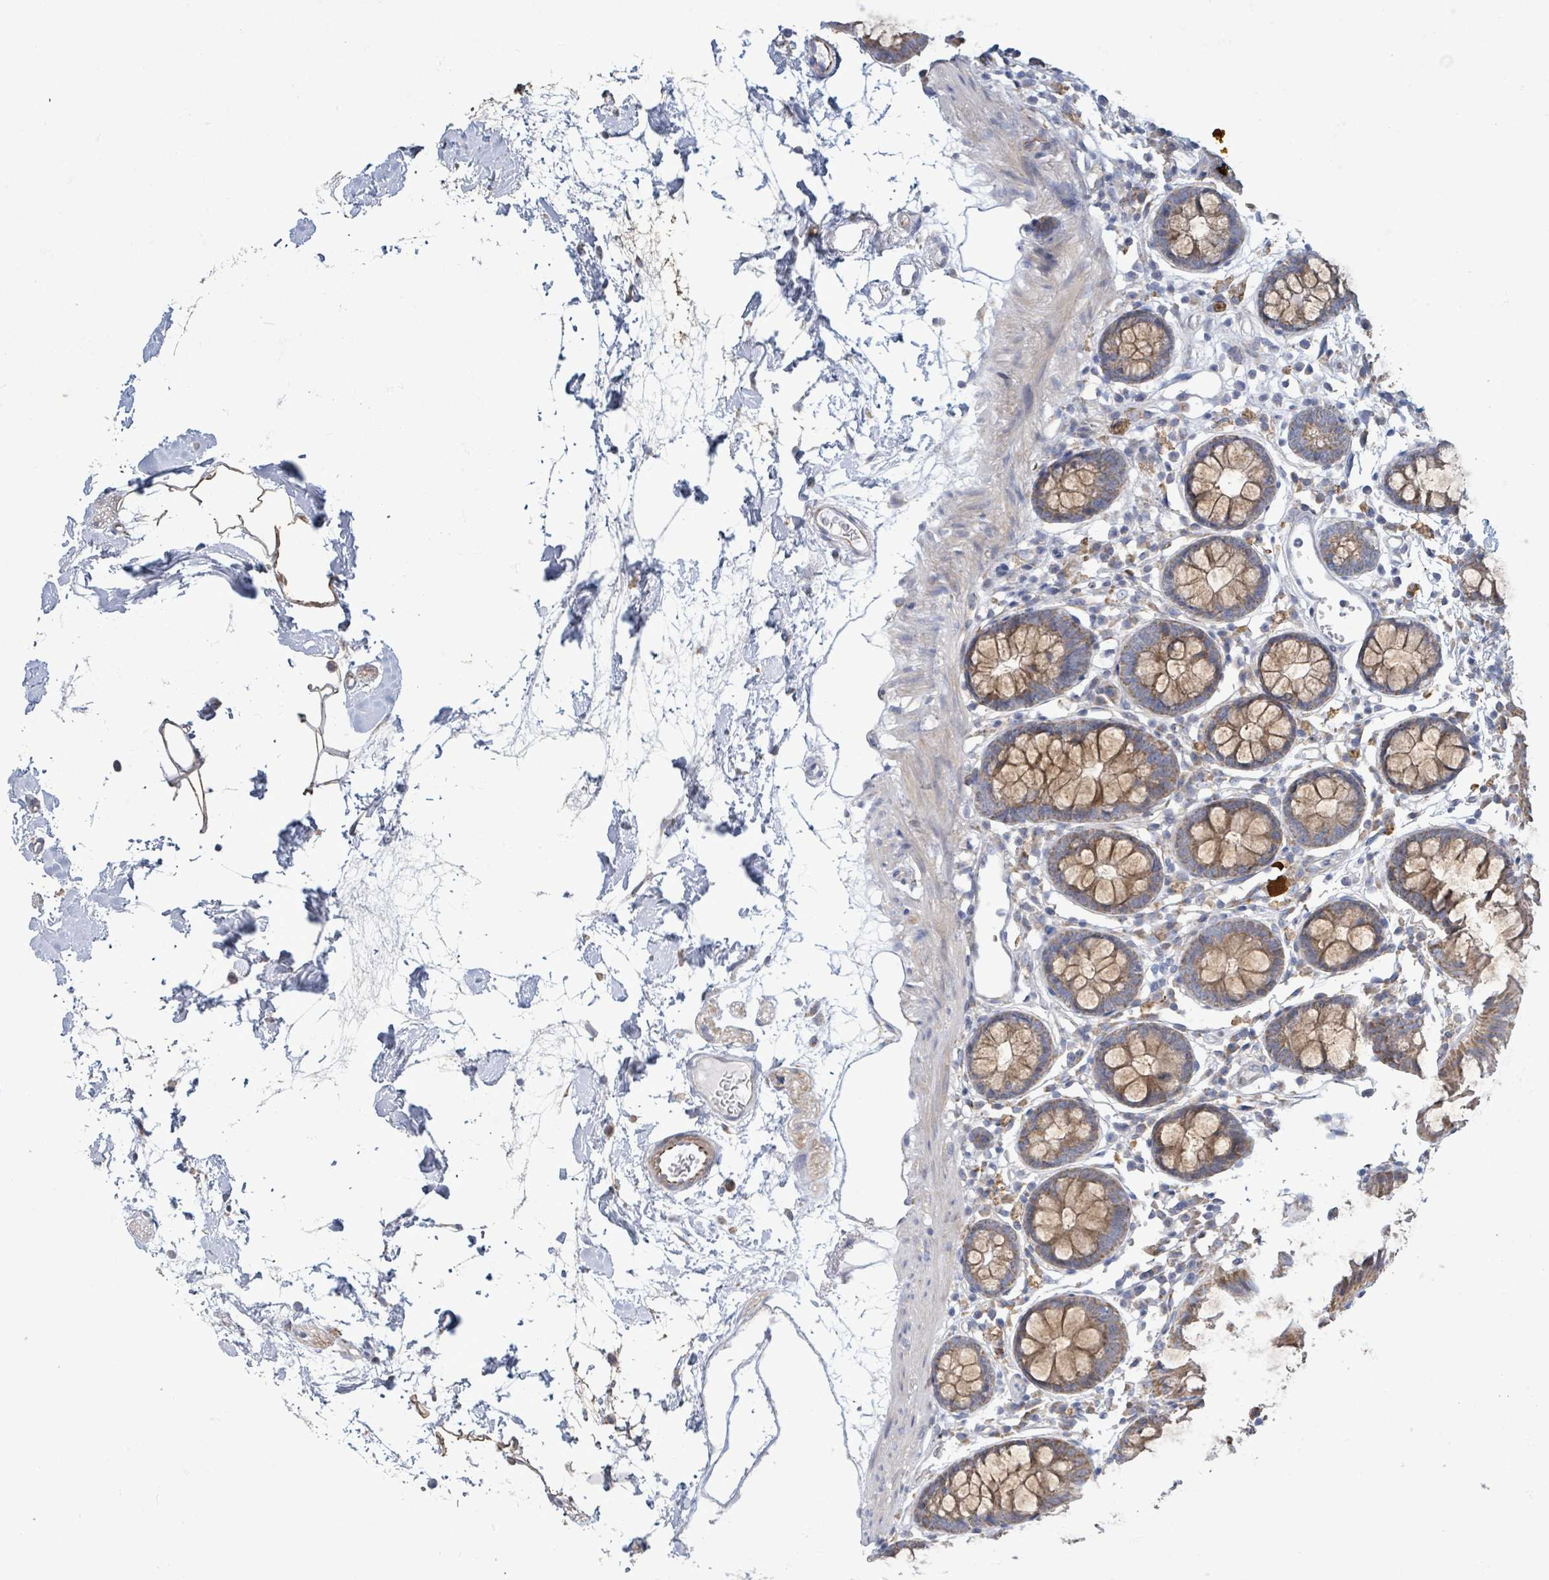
{"staining": {"intensity": "negative", "quantity": "none", "location": "none"}, "tissue": "colon", "cell_type": "Endothelial cells", "image_type": "normal", "snomed": [{"axis": "morphology", "description": "Normal tissue, NOS"}, {"axis": "topography", "description": "Colon"}], "caption": "This photomicrograph is of unremarkable colon stained with immunohistochemistry (IHC) to label a protein in brown with the nuclei are counter-stained blue. There is no staining in endothelial cells.", "gene": "ALG12", "patient": {"sex": "female", "age": 84}}